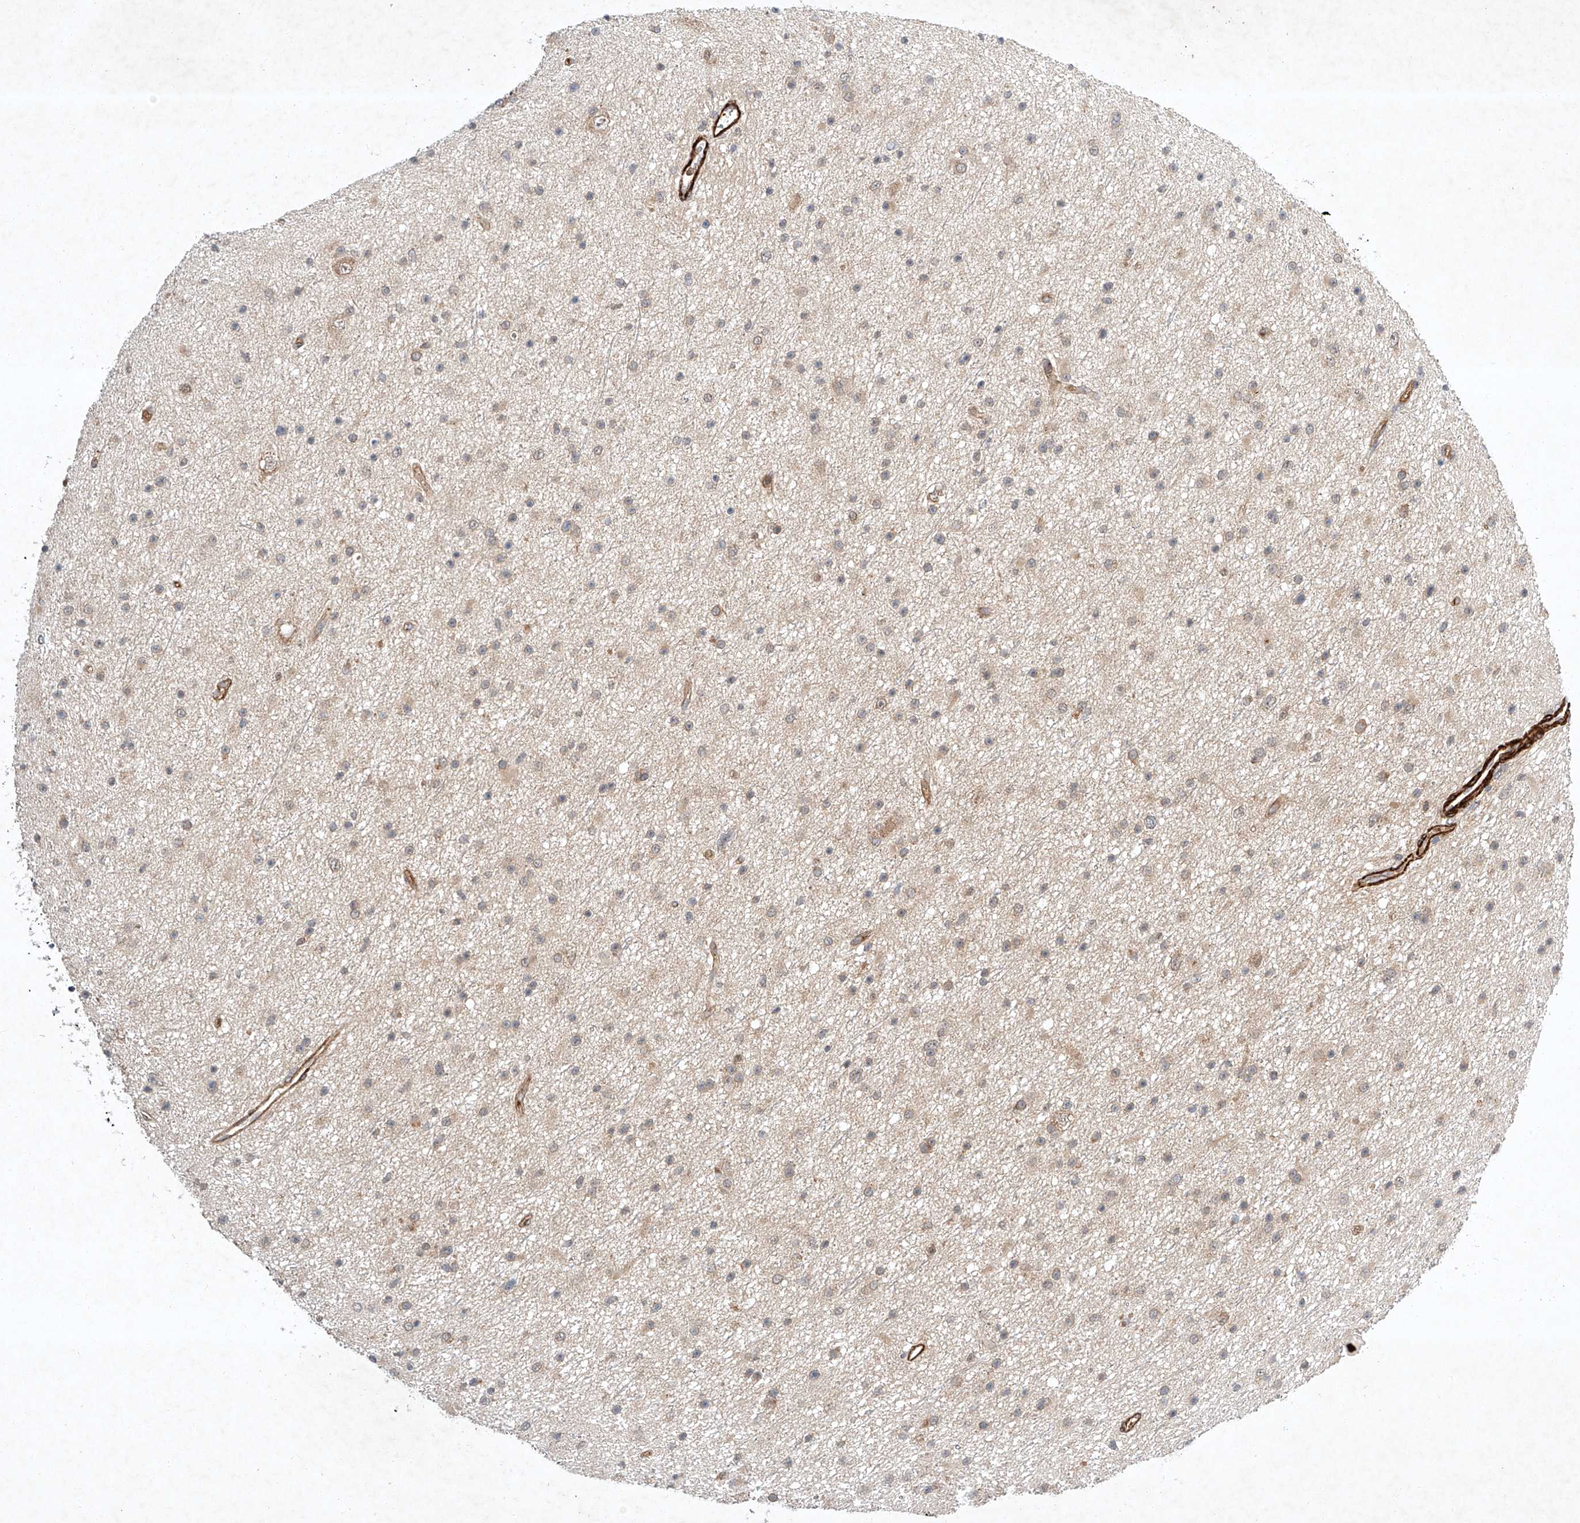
{"staining": {"intensity": "weak", "quantity": "<25%", "location": "cytoplasmic/membranous"}, "tissue": "glioma", "cell_type": "Tumor cells", "image_type": "cancer", "snomed": [{"axis": "morphology", "description": "Glioma, malignant, Low grade"}, {"axis": "topography", "description": "Cerebral cortex"}], "caption": "The photomicrograph displays no staining of tumor cells in malignant glioma (low-grade).", "gene": "ARHGAP33", "patient": {"sex": "female", "age": 39}}